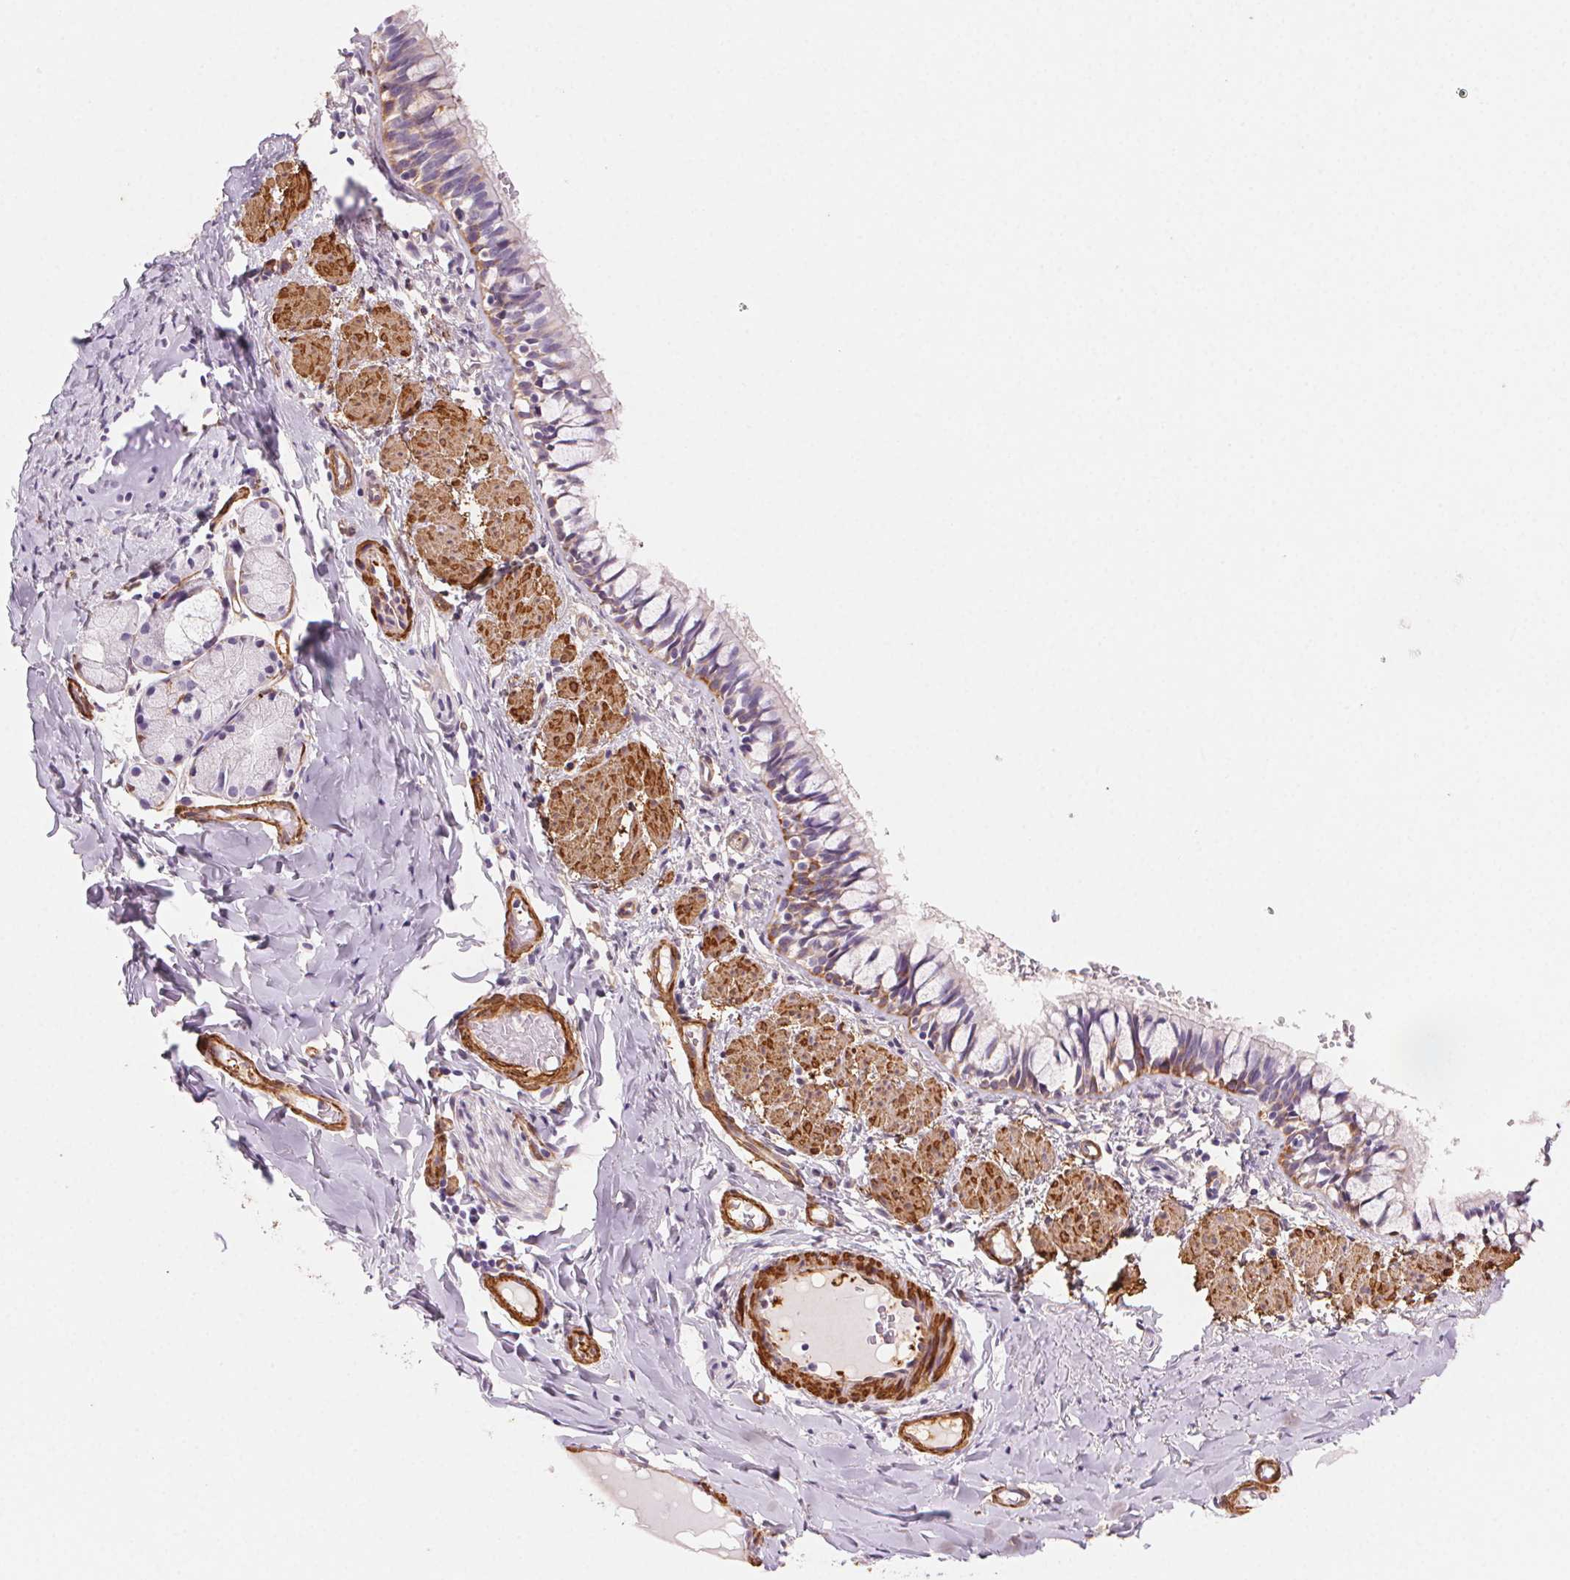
{"staining": {"intensity": "moderate", "quantity": "<25%", "location": "cytoplasmic/membranous"}, "tissue": "bronchus", "cell_type": "Respiratory epithelial cells", "image_type": "normal", "snomed": [{"axis": "morphology", "description": "Normal tissue, NOS"}, {"axis": "topography", "description": "Bronchus"}], "caption": "Respiratory epithelial cells reveal moderate cytoplasmic/membranous staining in approximately <25% of cells in benign bronchus. Nuclei are stained in blue.", "gene": "GPX8", "patient": {"sex": "male", "age": 1}}